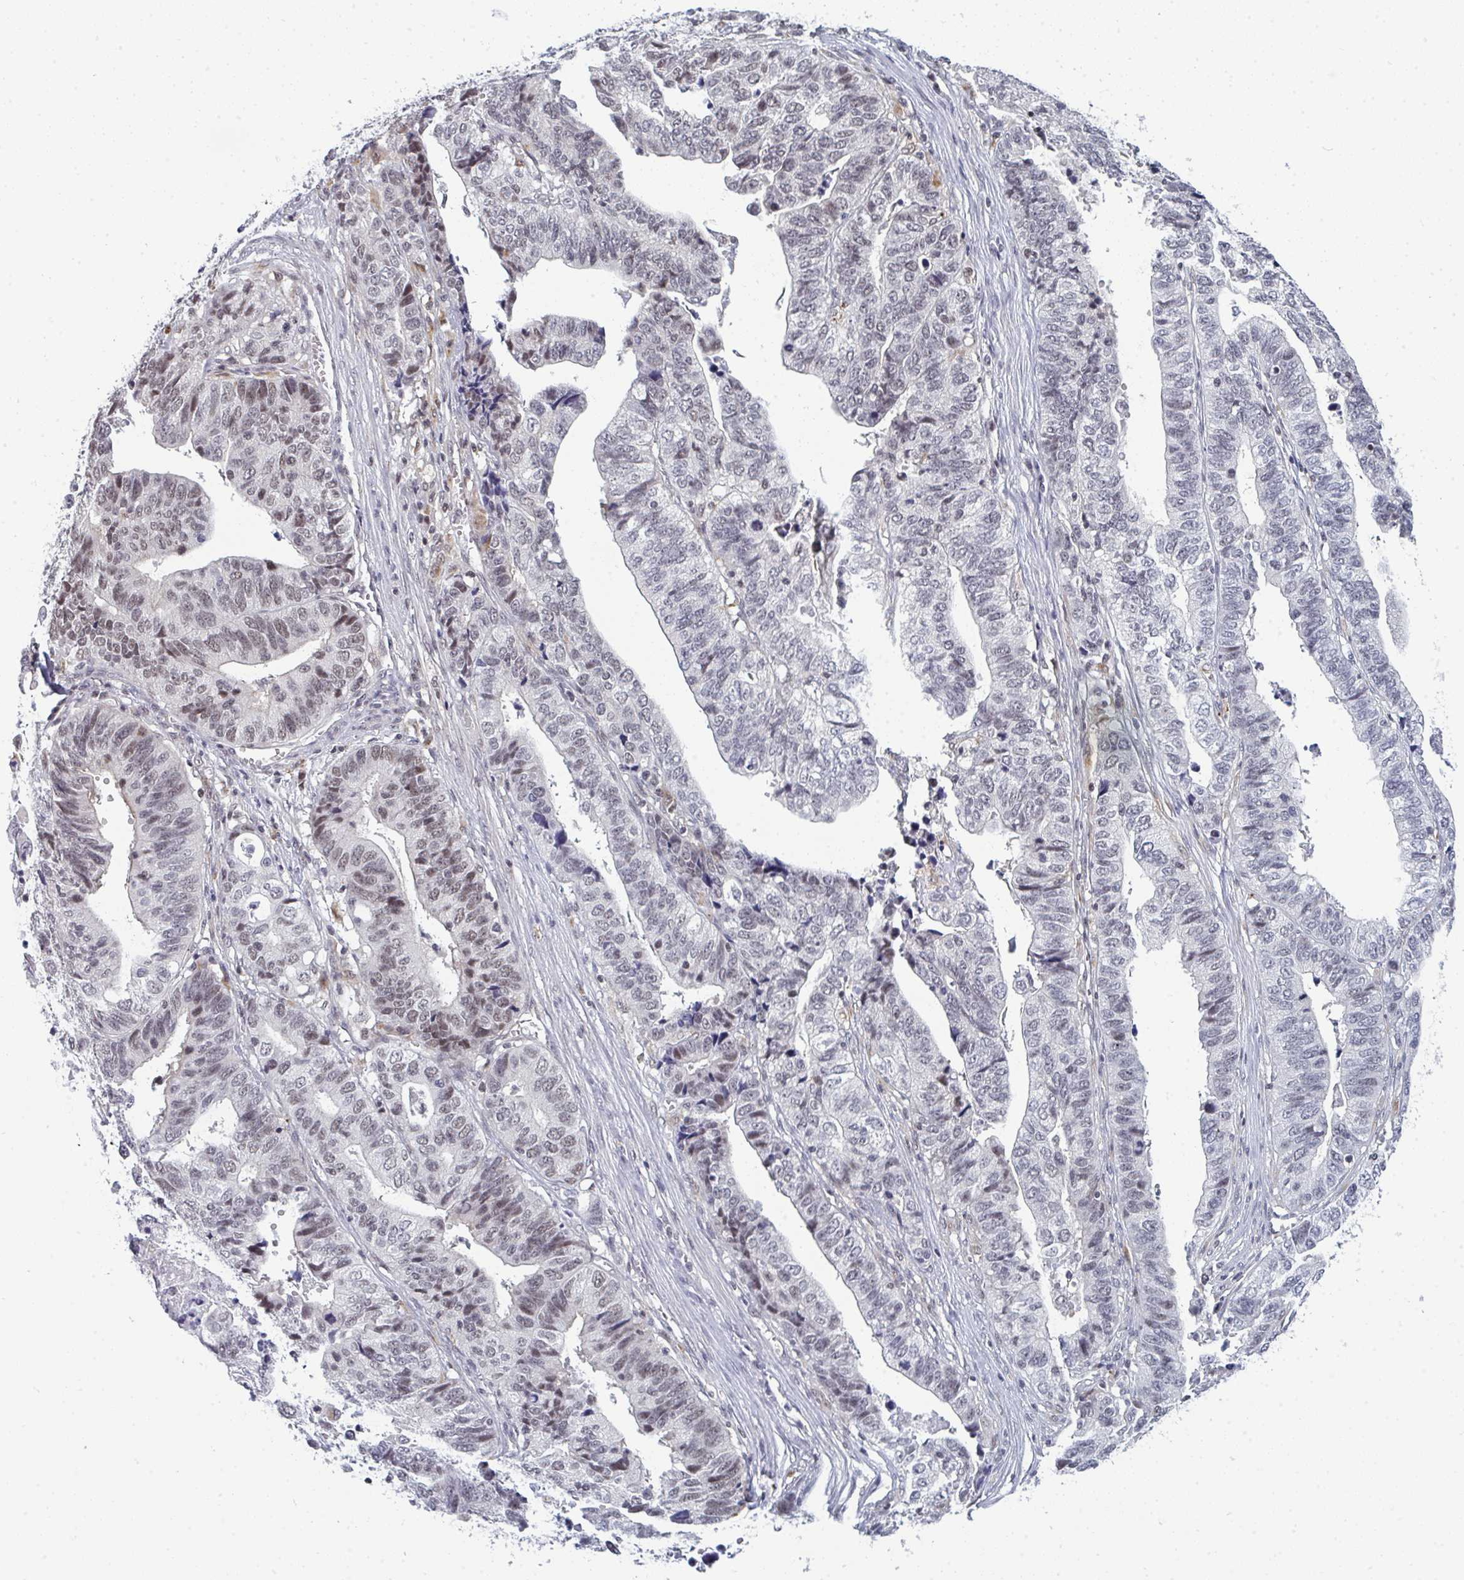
{"staining": {"intensity": "weak", "quantity": "25%-75%", "location": "nuclear"}, "tissue": "stomach cancer", "cell_type": "Tumor cells", "image_type": "cancer", "snomed": [{"axis": "morphology", "description": "Adenocarcinoma, NOS"}, {"axis": "topography", "description": "Stomach, upper"}], "caption": "This is an image of immunohistochemistry staining of stomach cancer (adenocarcinoma), which shows weak staining in the nuclear of tumor cells.", "gene": "ATF1", "patient": {"sex": "female", "age": 67}}